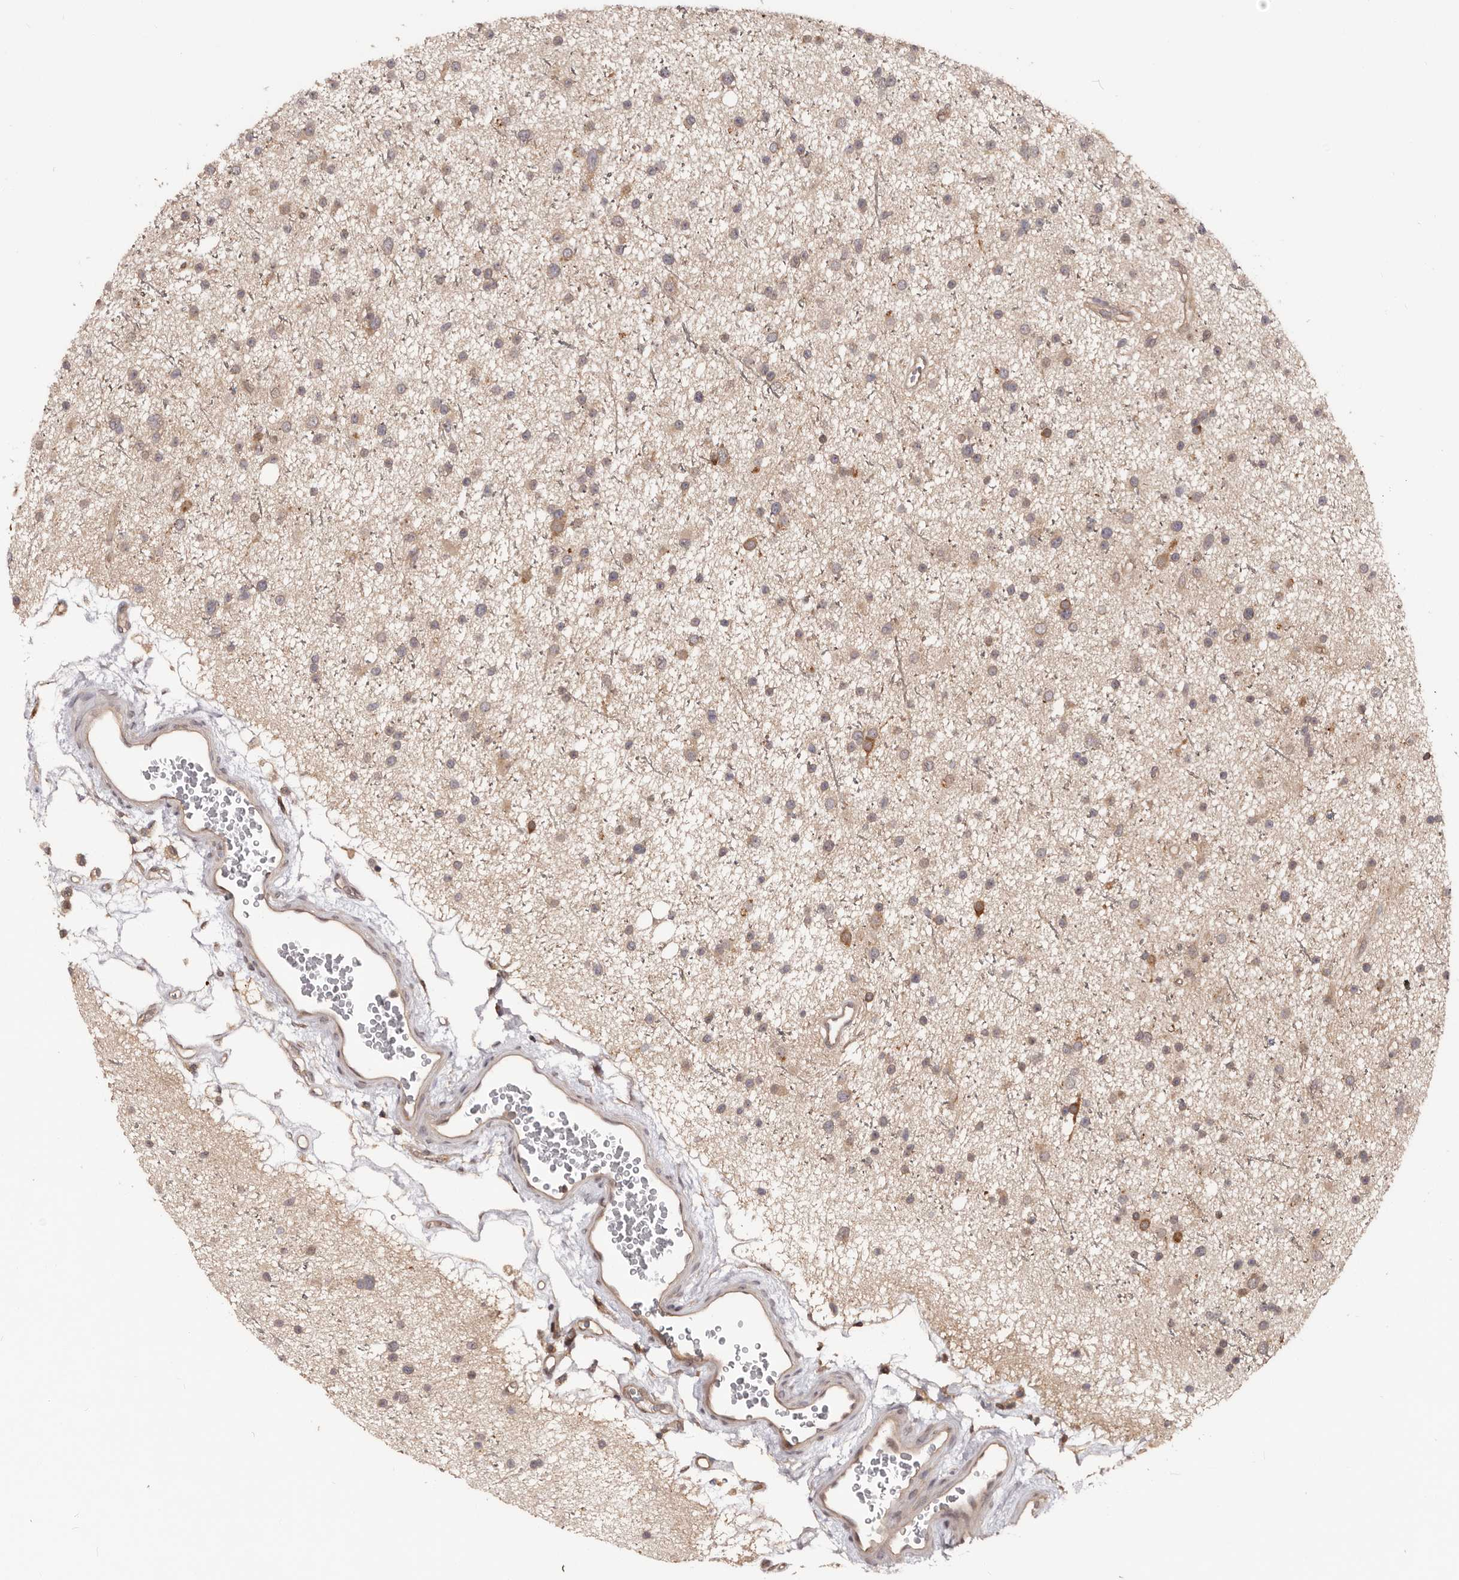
{"staining": {"intensity": "moderate", "quantity": "25%-75%", "location": "cytoplasmic/membranous"}, "tissue": "glioma", "cell_type": "Tumor cells", "image_type": "cancer", "snomed": [{"axis": "morphology", "description": "Glioma, malignant, Low grade"}, {"axis": "topography", "description": "Cerebral cortex"}], "caption": "Protein expression analysis of malignant low-grade glioma reveals moderate cytoplasmic/membranous expression in about 25%-75% of tumor cells.", "gene": "MDP1", "patient": {"sex": "female", "age": 39}}